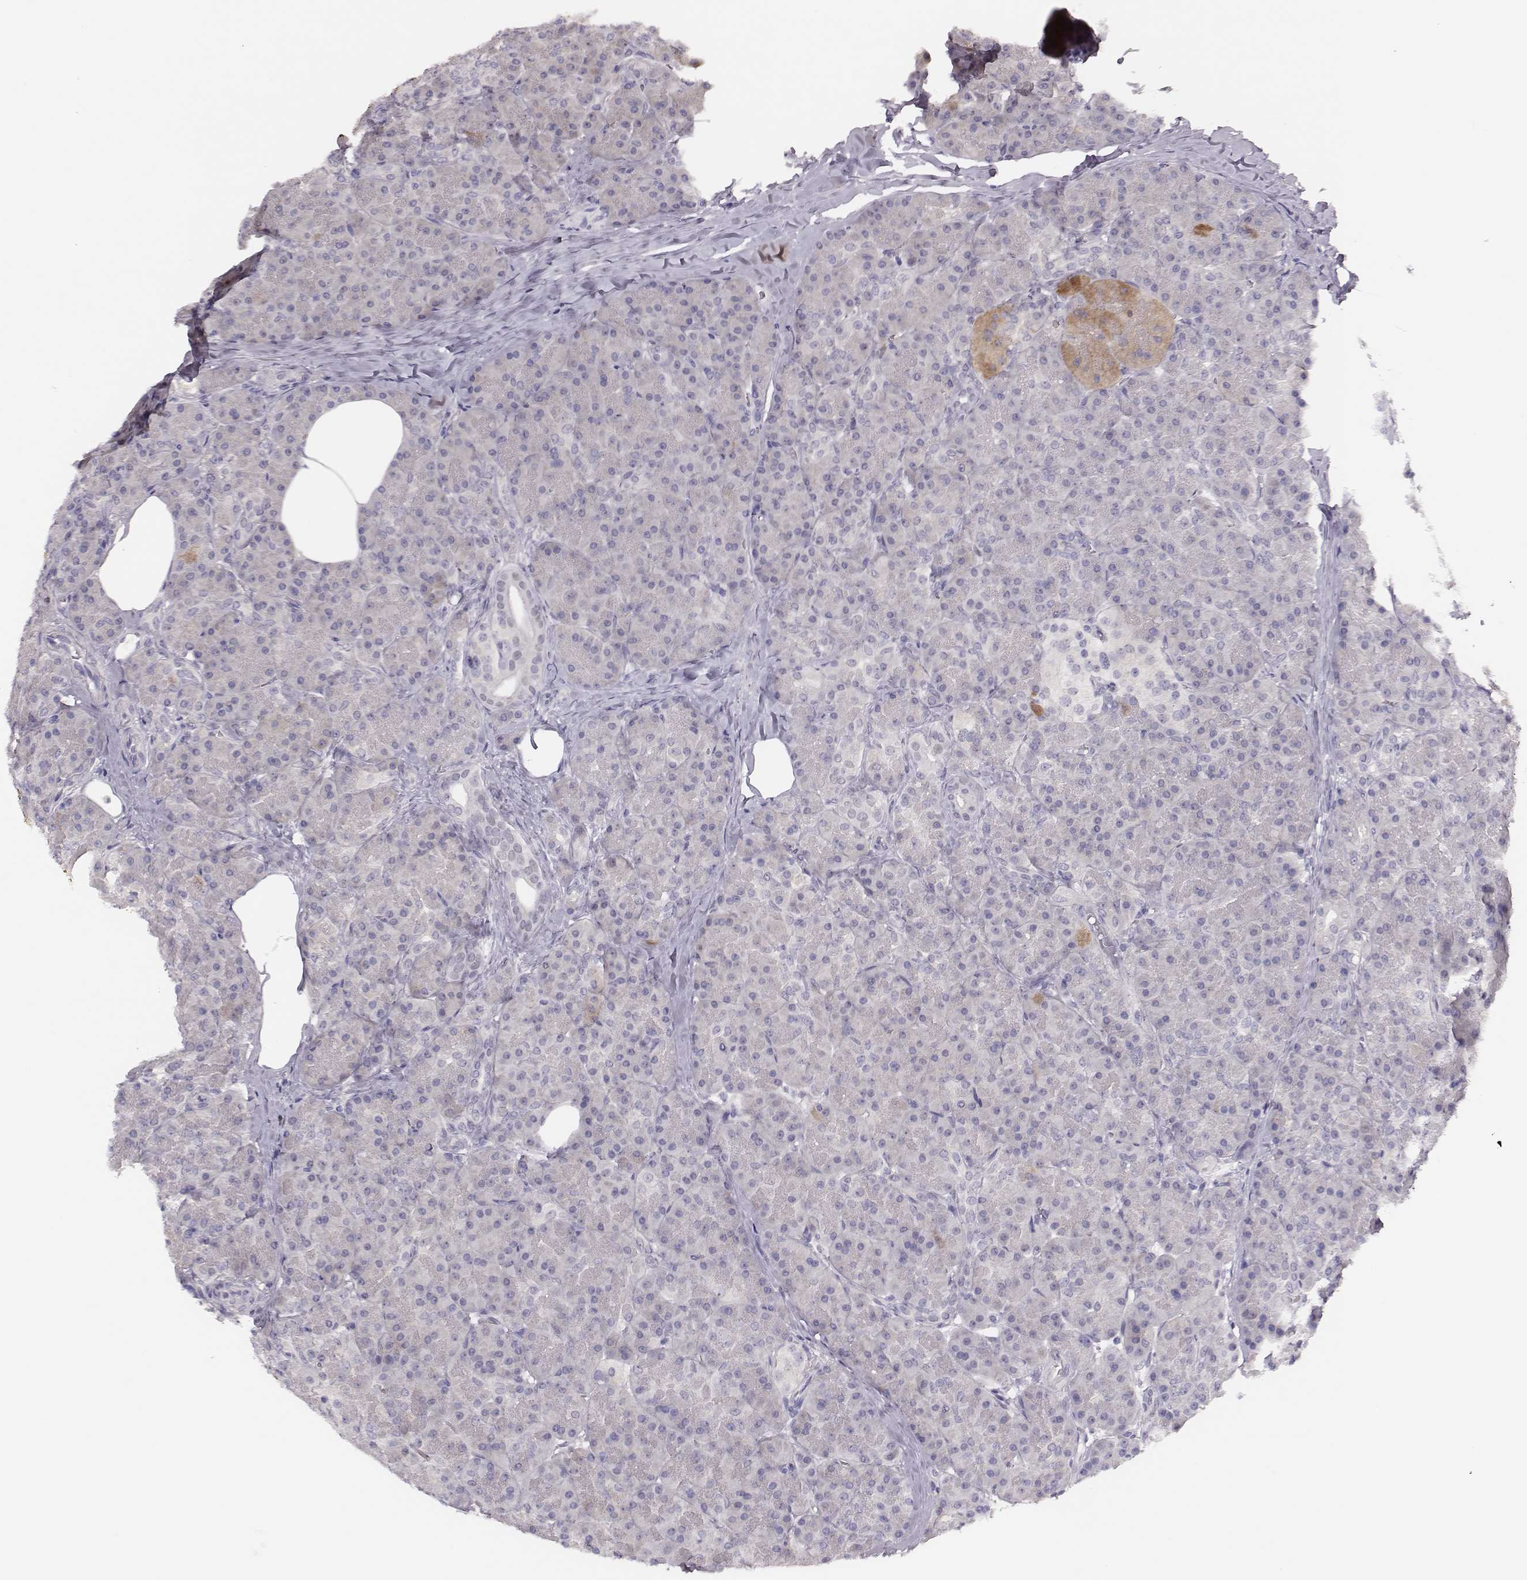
{"staining": {"intensity": "negative", "quantity": "none", "location": "none"}, "tissue": "pancreas", "cell_type": "Exocrine glandular cells", "image_type": "normal", "snomed": [{"axis": "morphology", "description": "Normal tissue, NOS"}, {"axis": "topography", "description": "Pancreas"}], "caption": "An IHC photomicrograph of unremarkable pancreas is shown. There is no staining in exocrine glandular cells of pancreas.", "gene": "PBK", "patient": {"sex": "male", "age": 57}}